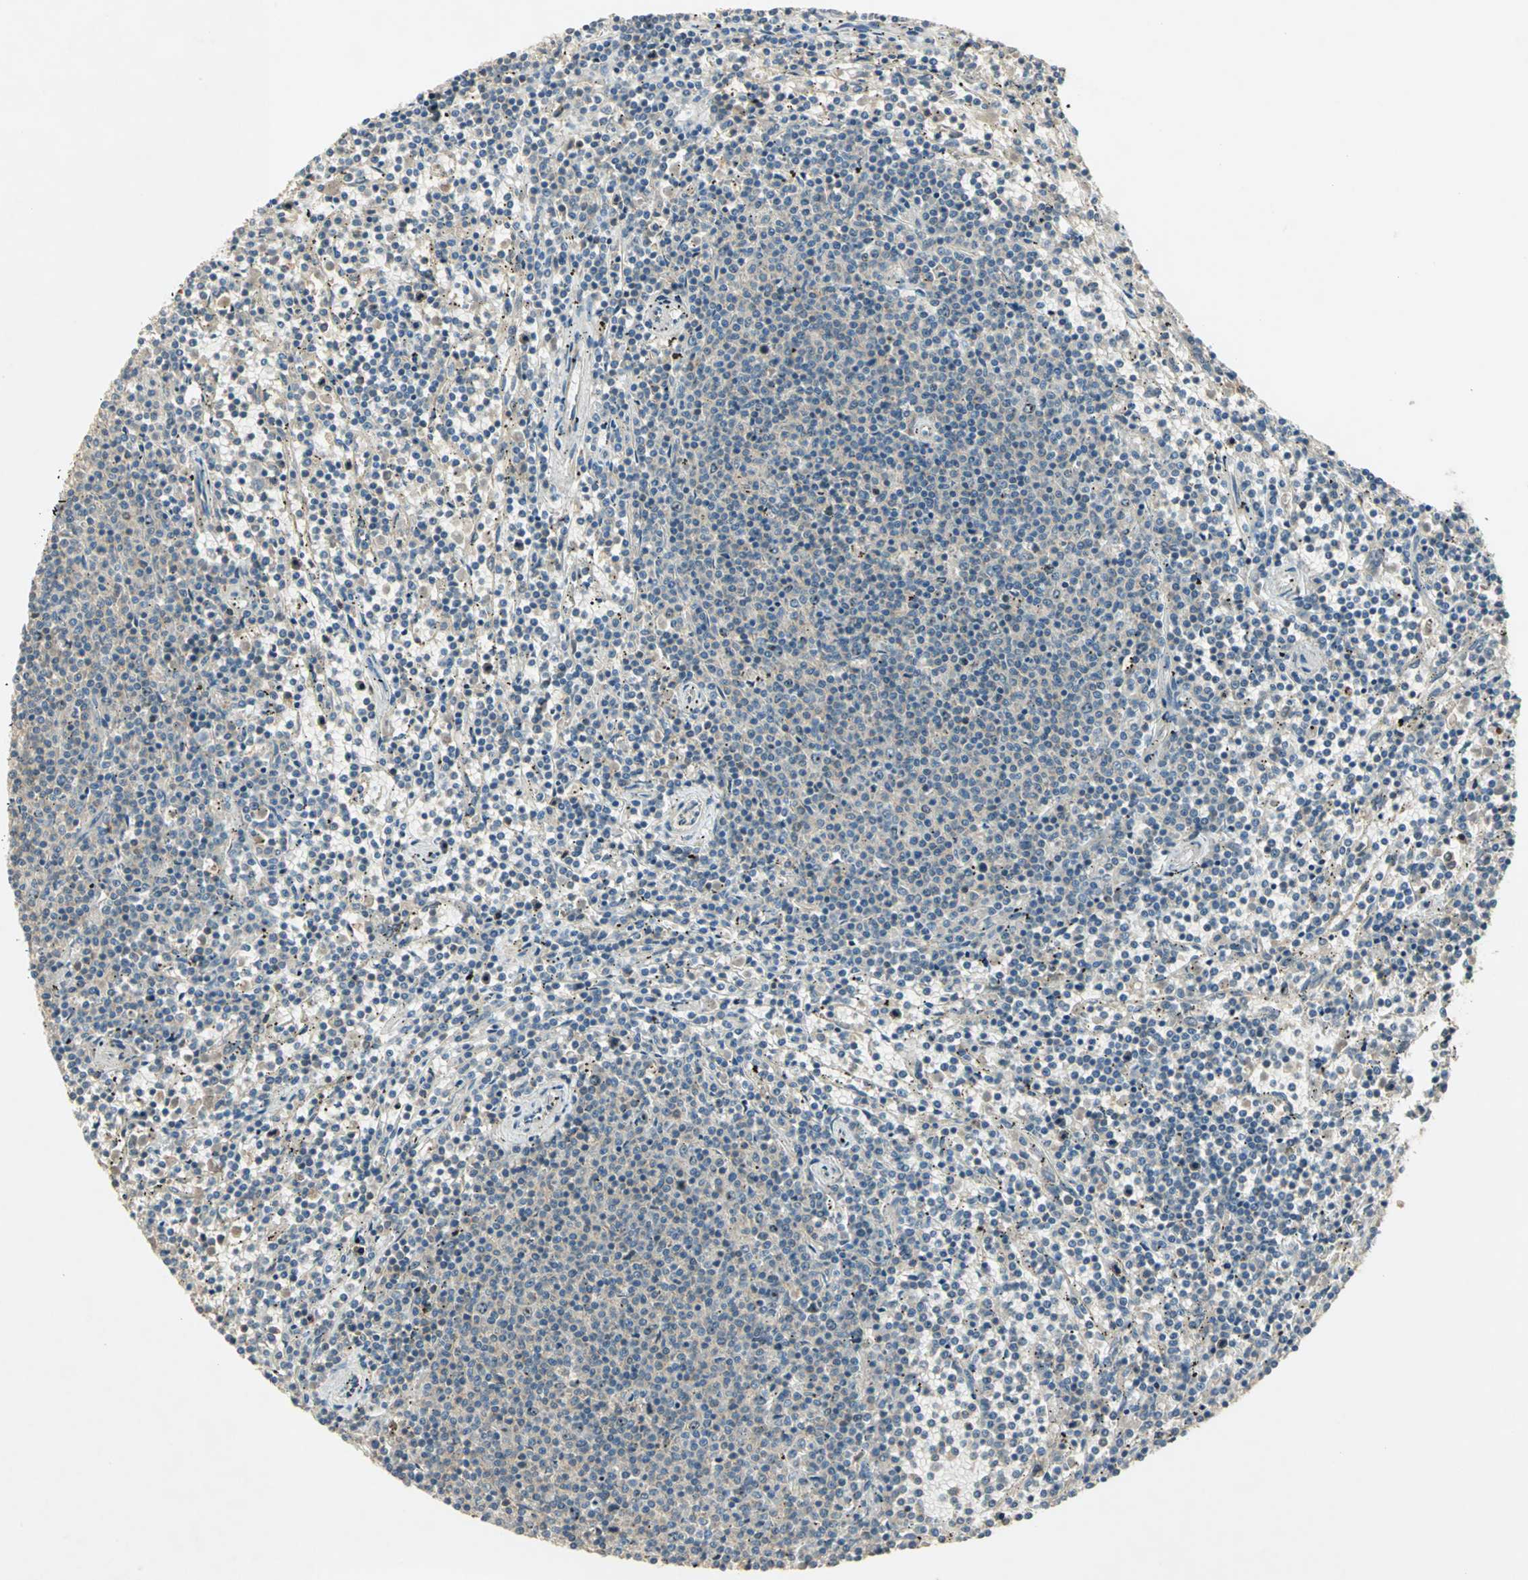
{"staining": {"intensity": "weak", "quantity": "<25%", "location": "cytoplasmic/membranous,nuclear"}, "tissue": "lymphoma", "cell_type": "Tumor cells", "image_type": "cancer", "snomed": [{"axis": "morphology", "description": "Malignant lymphoma, non-Hodgkin's type, Low grade"}, {"axis": "topography", "description": "Spleen"}], "caption": "The micrograph exhibits no staining of tumor cells in lymphoma.", "gene": "BIRC2", "patient": {"sex": "female", "age": 50}}